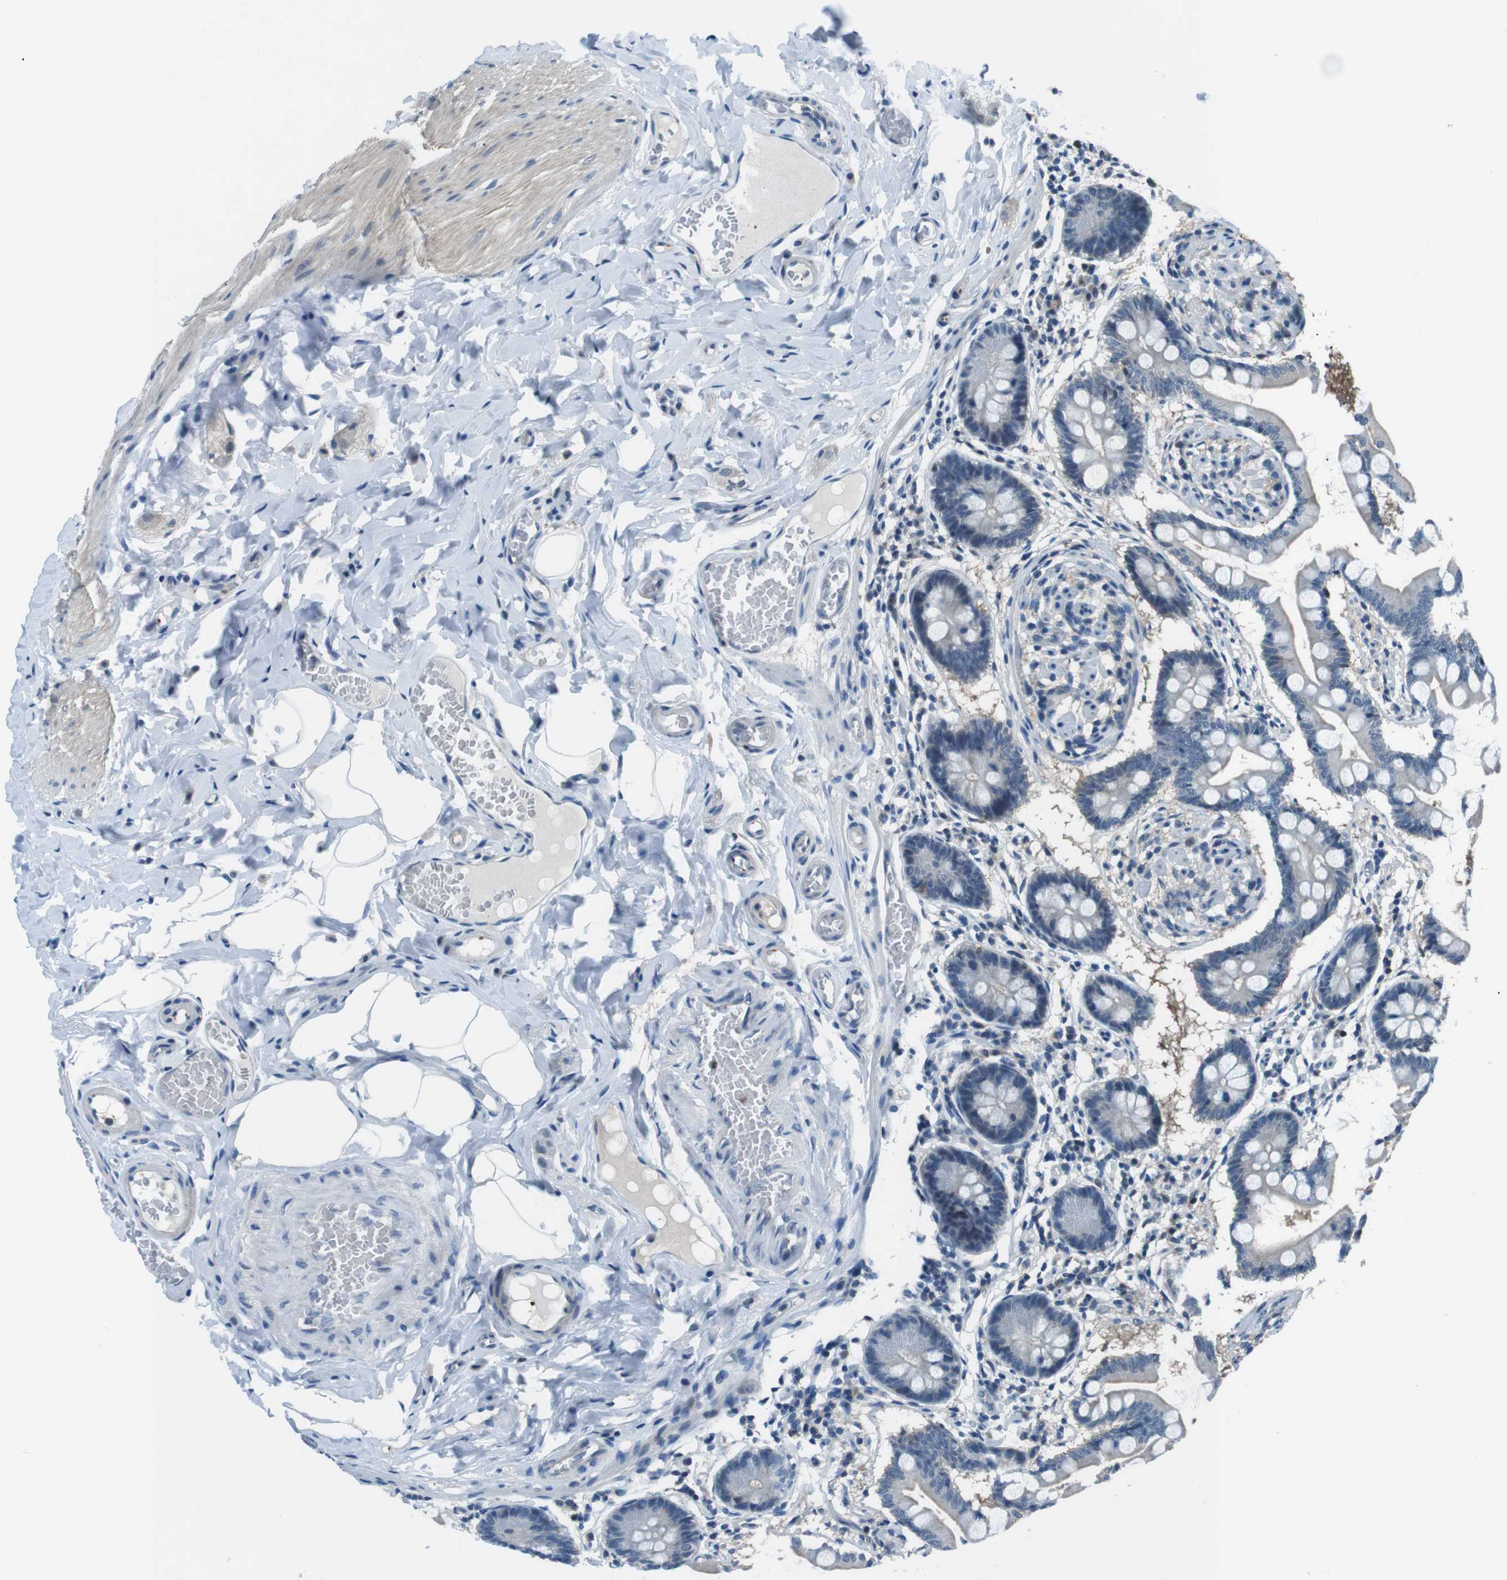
{"staining": {"intensity": "negative", "quantity": "none", "location": "none"}, "tissue": "small intestine", "cell_type": "Glandular cells", "image_type": "normal", "snomed": [{"axis": "morphology", "description": "Normal tissue, NOS"}, {"axis": "topography", "description": "Small intestine"}], "caption": "Unremarkable small intestine was stained to show a protein in brown. There is no significant positivity in glandular cells. (DAB immunohistochemistry (IHC) with hematoxylin counter stain).", "gene": "NANOS2", "patient": {"sex": "male", "age": 41}}